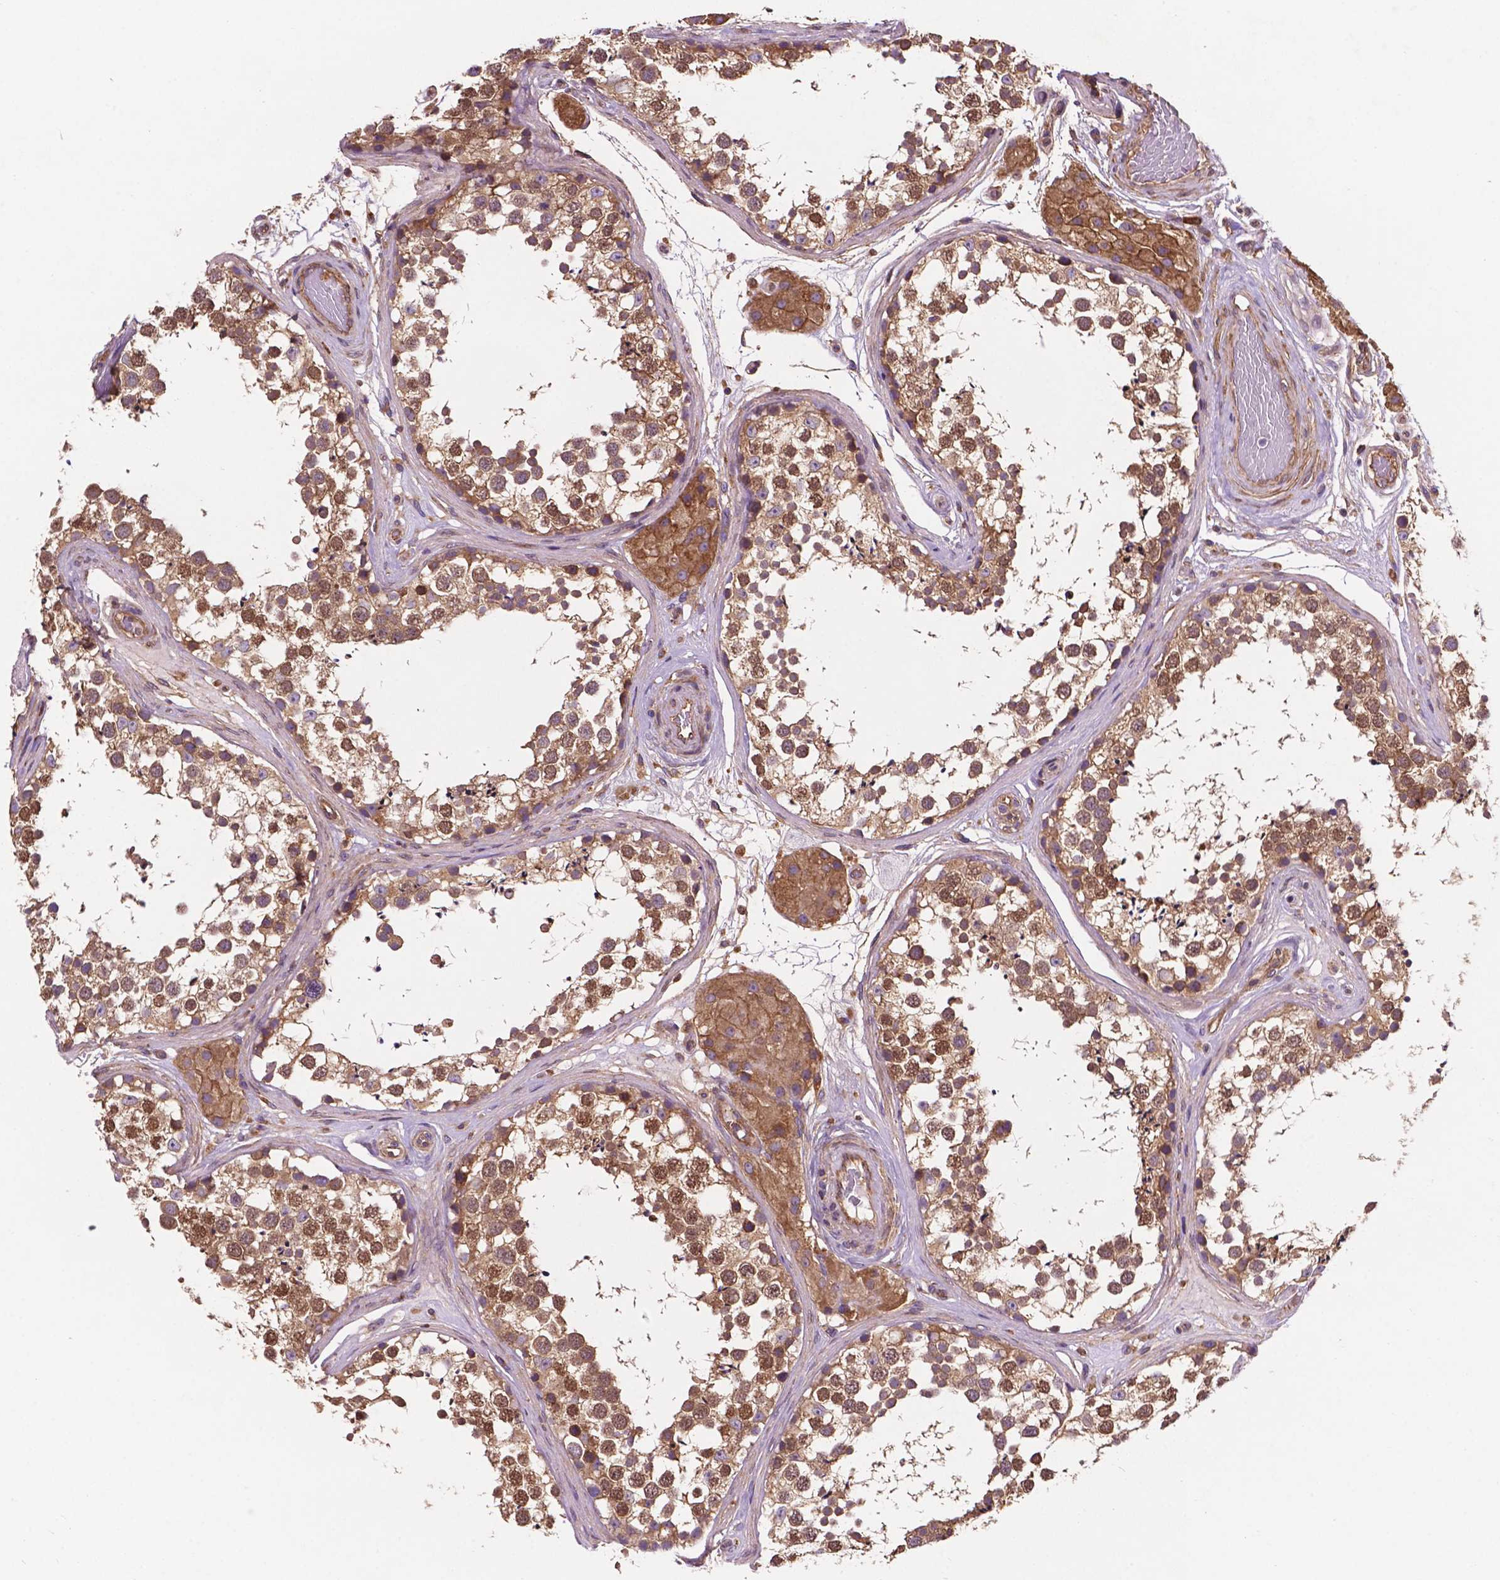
{"staining": {"intensity": "moderate", "quantity": ">75%", "location": "cytoplasmic/membranous"}, "tissue": "testis", "cell_type": "Cells in seminiferous ducts", "image_type": "normal", "snomed": [{"axis": "morphology", "description": "Normal tissue, NOS"}, {"axis": "morphology", "description": "Seminoma, NOS"}, {"axis": "topography", "description": "Testis"}], "caption": "Immunohistochemistry (IHC) image of normal testis stained for a protein (brown), which shows medium levels of moderate cytoplasmic/membranous staining in about >75% of cells in seminiferous ducts.", "gene": "CCDC71L", "patient": {"sex": "male", "age": 65}}